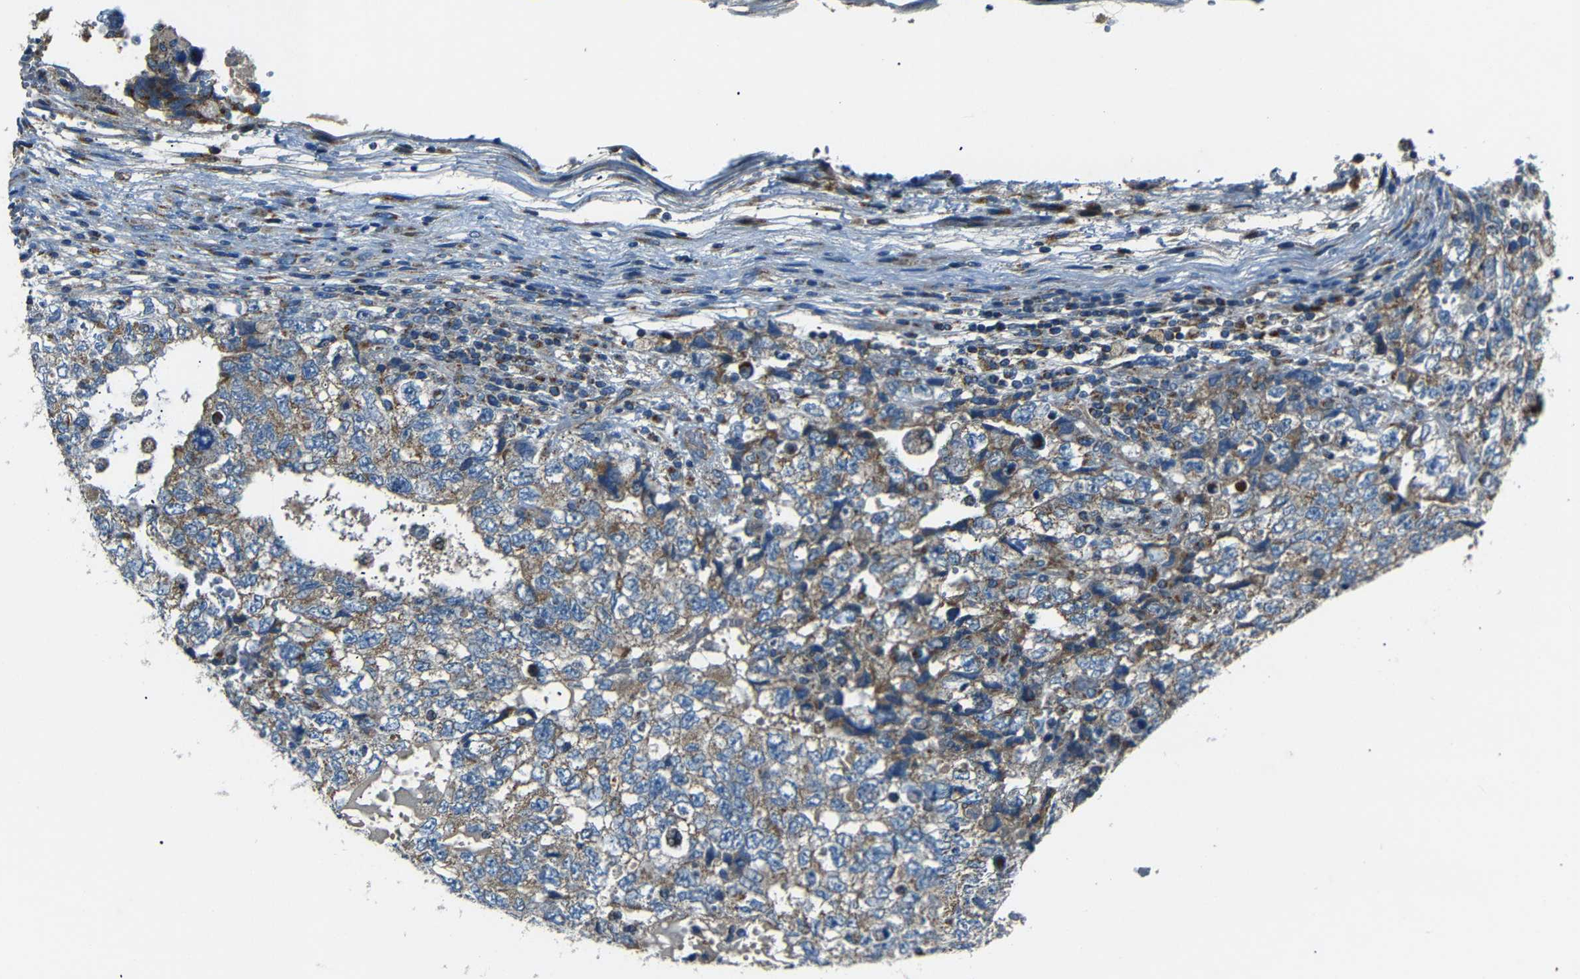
{"staining": {"intensity": "moderate", "quantity": ">75%", "location": "cytoplasmic/membranous"}, "tissue": "testis cancer", "cell_type": "Tumor cells", "image_type": "cancer", "snomed": [{"axis": "morphology", "description": "Carcinoma, Embryonal, NOS"}, {"axis": "topography", "description": "Testis"}], "caption": "Protein staining of embryonal carcinoma (testis) tissue exhibits moderate cytoplasmic/membranous expression in about >75% of tumor cells.", "gene": "NETO2", "patient": {"sex": "male", "age": 36}}